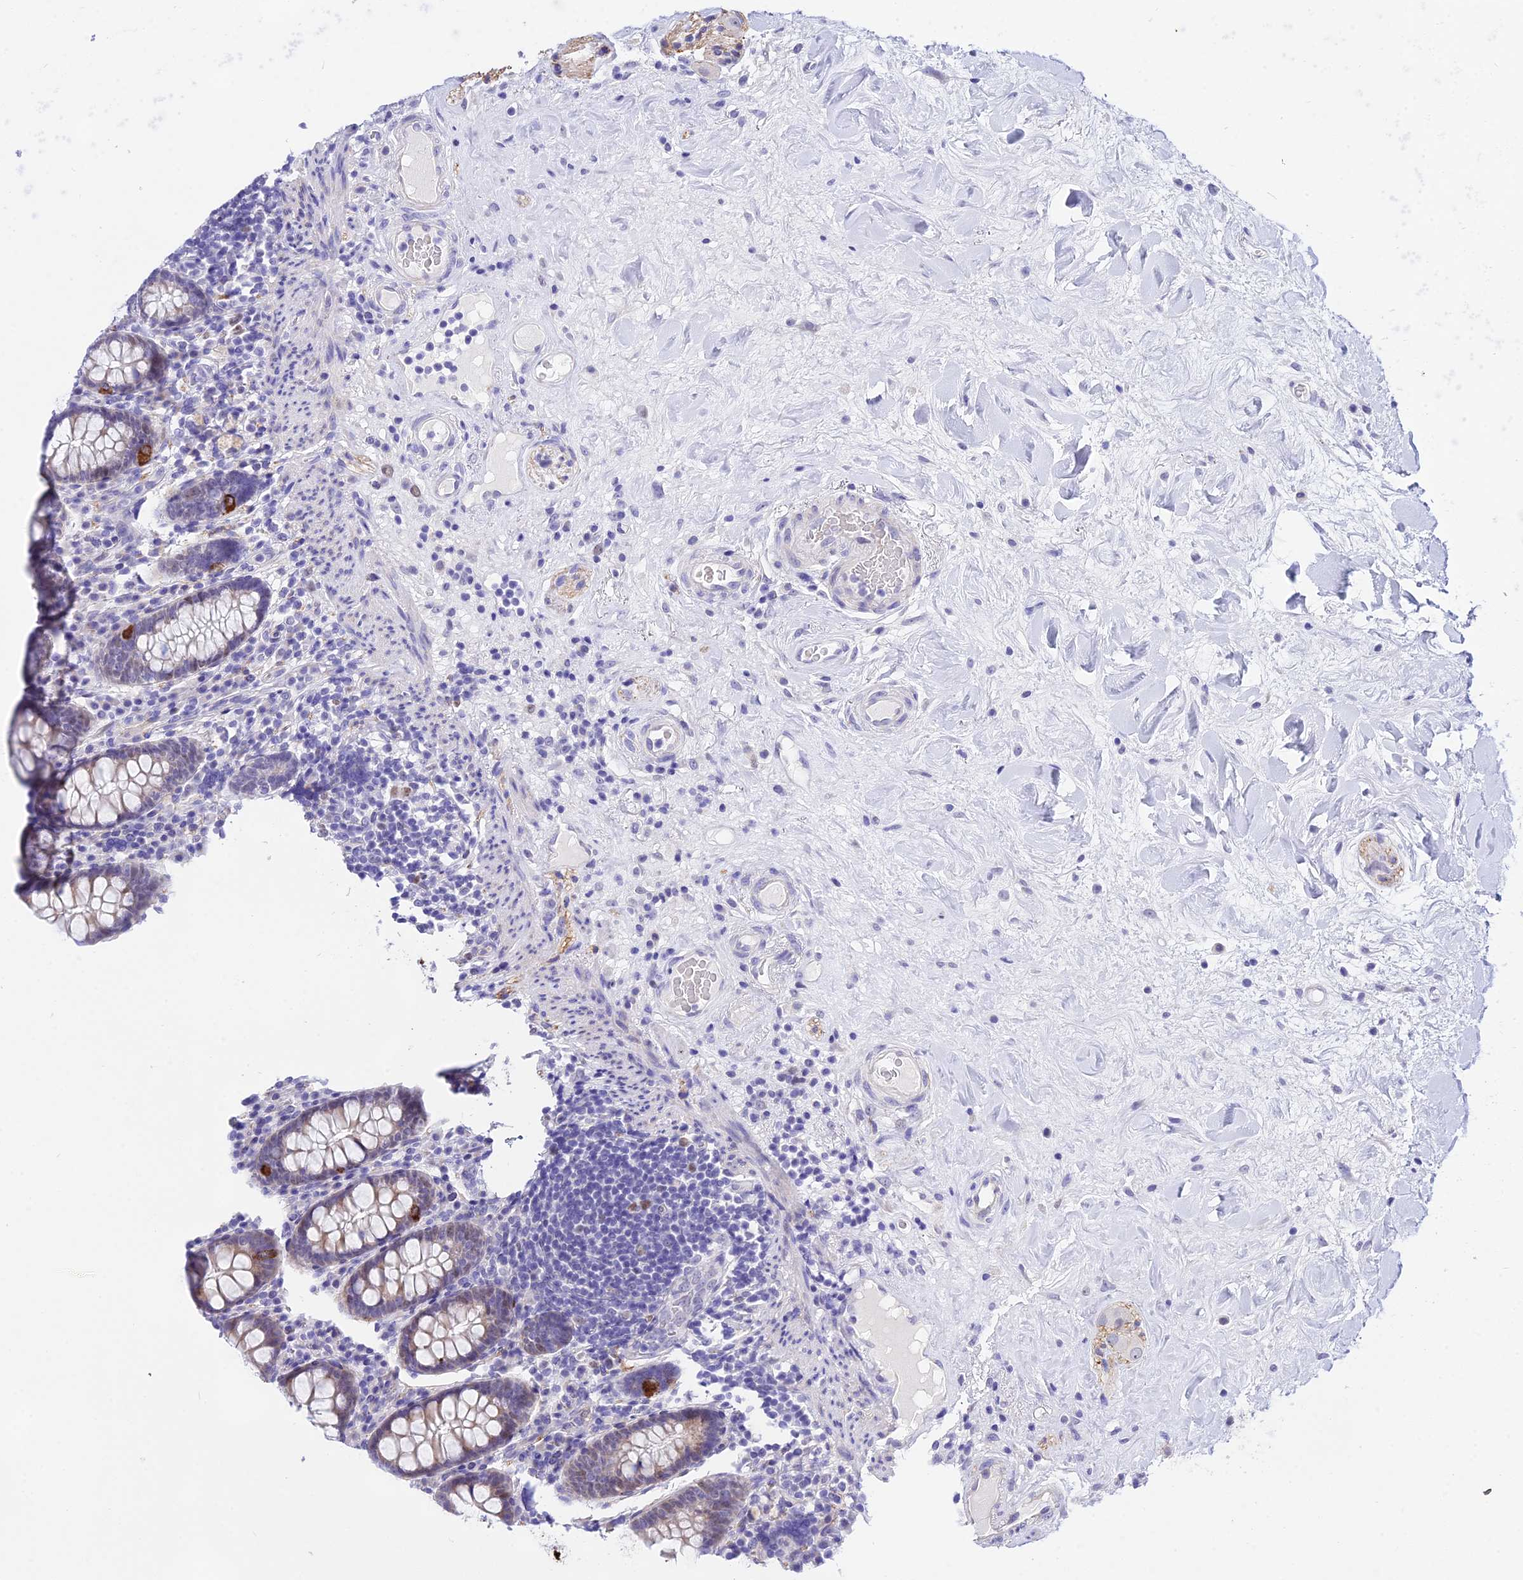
{"staining": {"intensity": "negative", "quantity": "none", "location": "none"}, "tissue": "colon", "cell_type": "Endothelial cells", "image_type": "normal", "snomed": [{"axis": "morphology", "description": "Normal tissue, NOS"}, {"axis": "topography", "description": "Colon"}], "caption": "Protein analysis of benign colon demonstrates no significant positivity in endothelial cells. (Stains: DAB (3,3'-diaminobenzidine) immunohistochemistry (IHC) with hematoxylin counter stain, Microscopy: brightfield microscopy at high magnification).", "gene": "DEFB107A", "patient": {"sex": "female", "age": 79}}